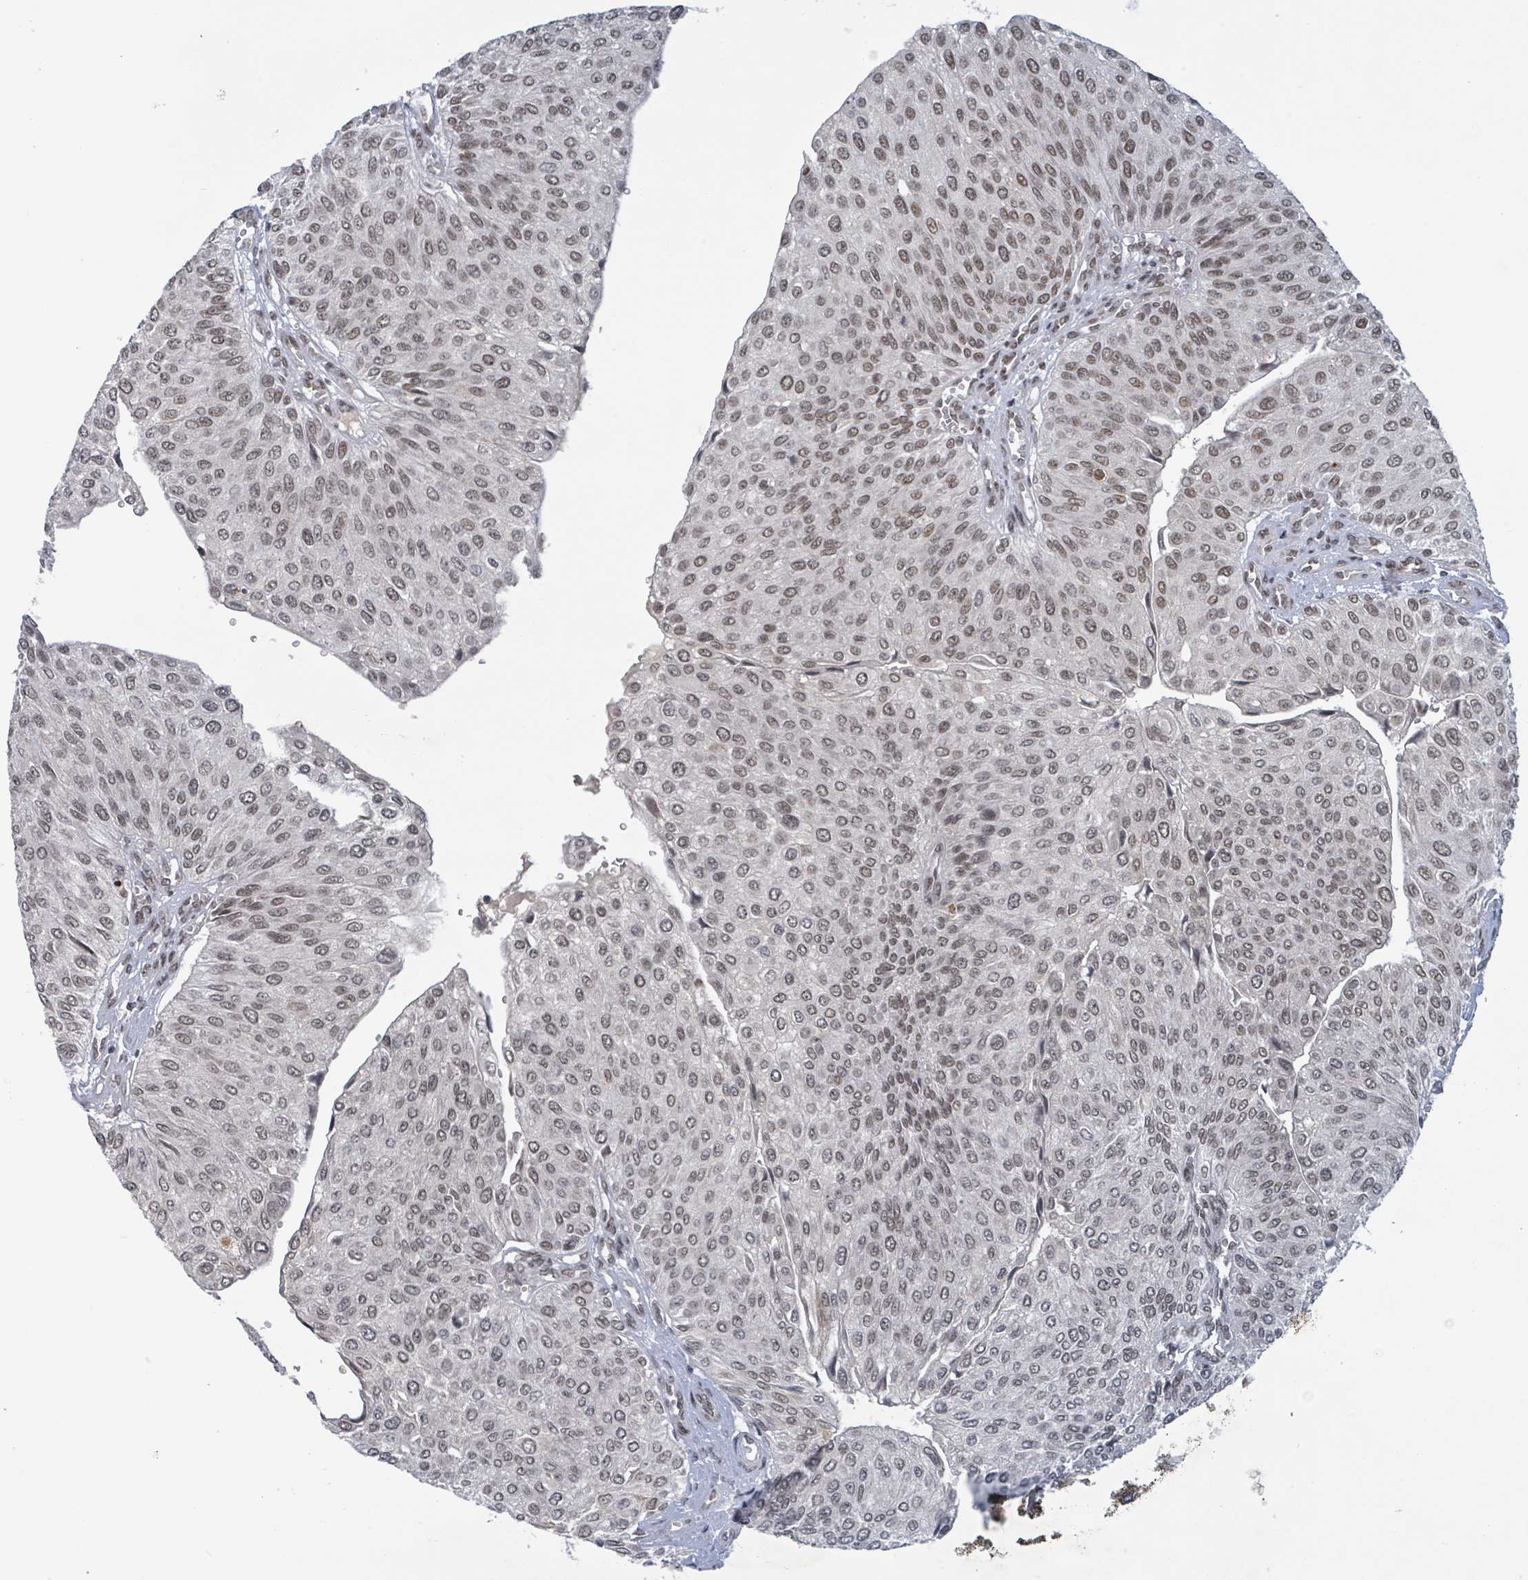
{"staining": {"intensity": "moderate", "quantity": ">75%", "location": "nuclear"}, "tissue": "urothelial cancer", "cell_type": "Tumor cells", "image_type": "cancer", "snomed": [{"axis": "morphology", "description": "Urothelial carcinoma, NOS"}, {"axis": "topography", "description": "Urinary bladder"}], "caption": "Transitional cell carcinoma tissue displays moderate nuclear positivity in about >75% of tumor cells, visualized by immunohistochemistry. Immunohistochemistry (ihc) stains the protein of interest in brown and the nuclei are stained blue.", "gene": "BANP", "patient": {"sex": "male", "age": 67}}